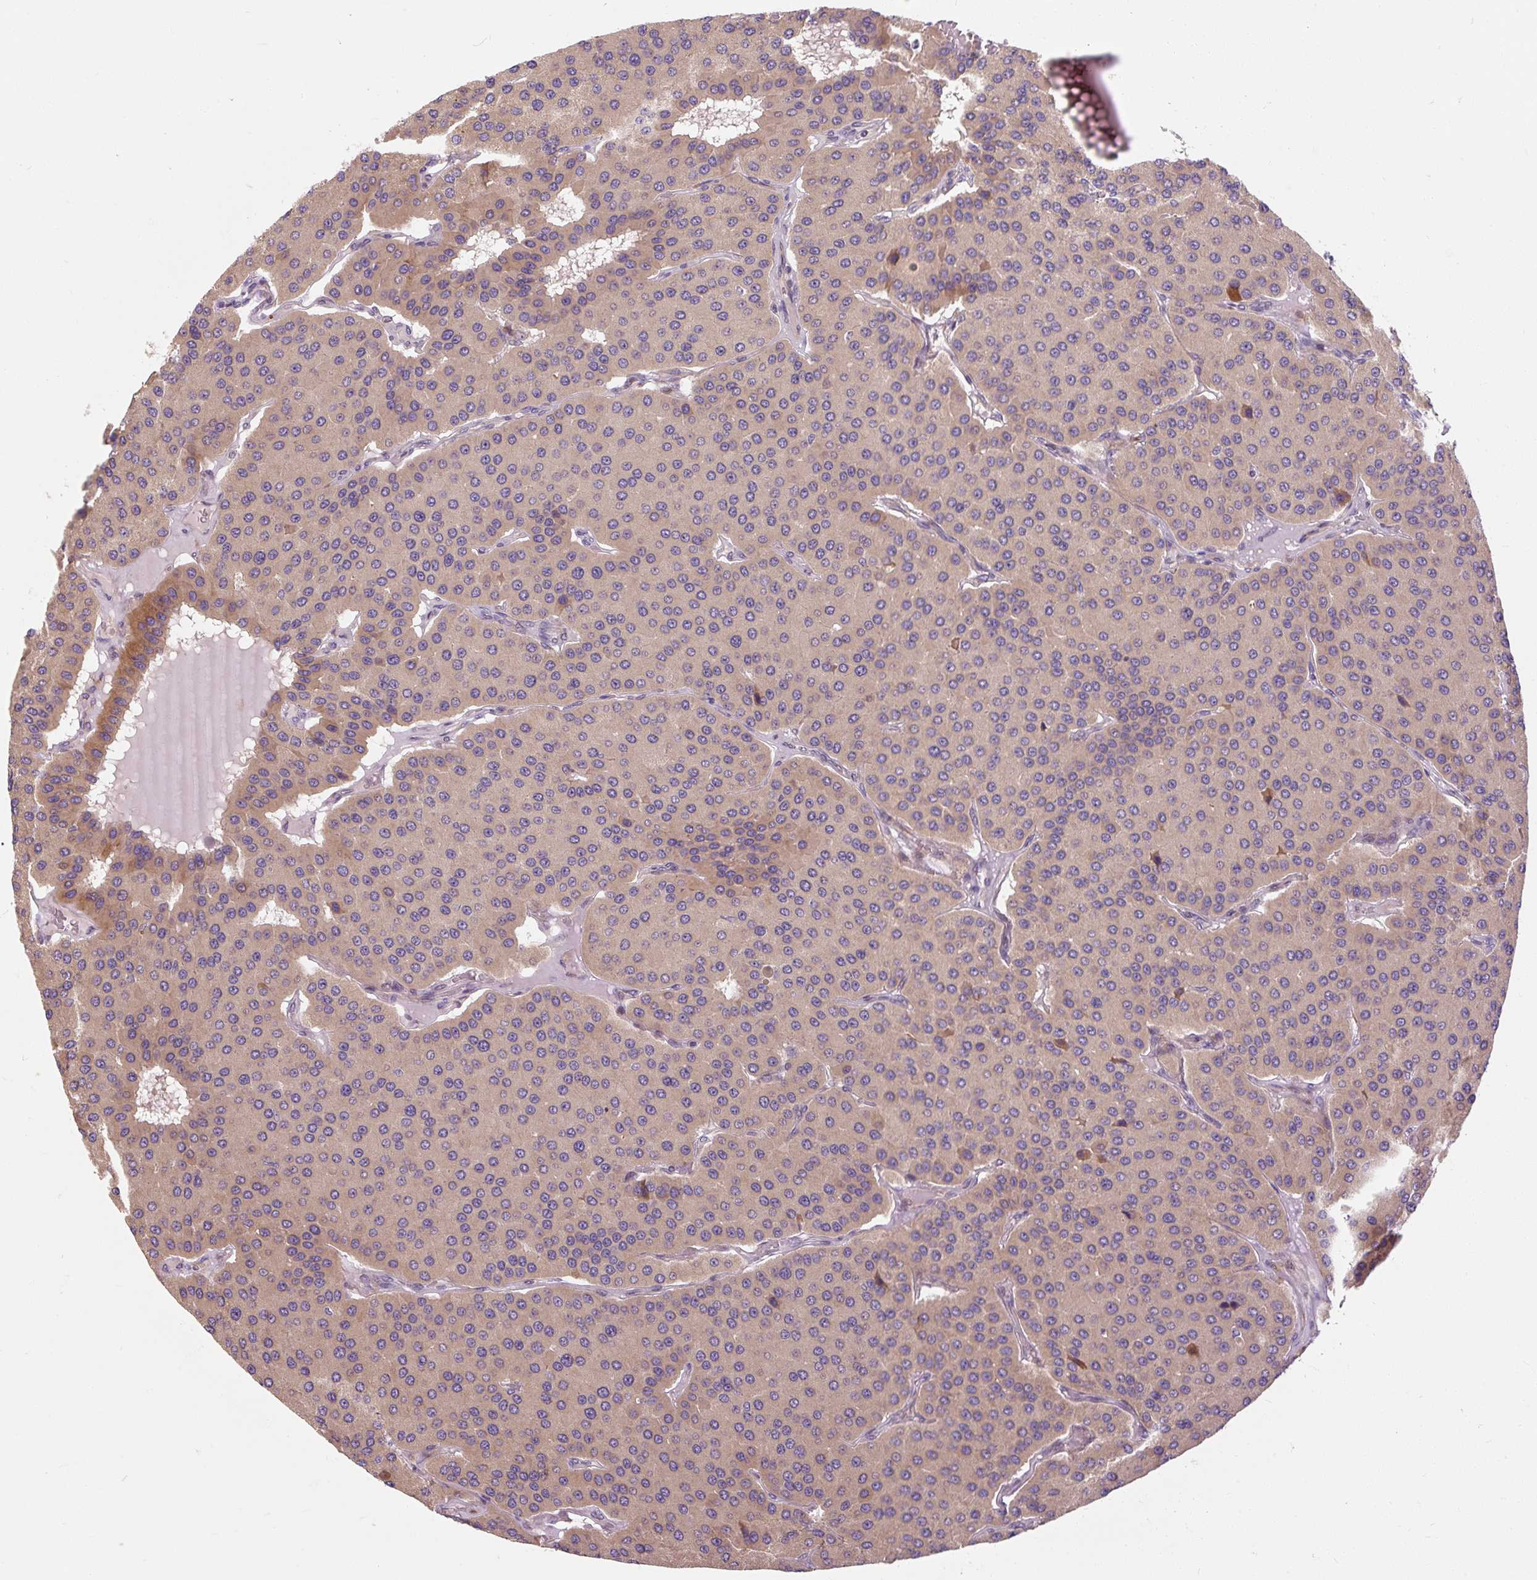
{"staining": {"intensity": "weak", "quantity": "<25%", "location": "cytoplasmic/membranous"}, "tissue": "parathyroid gland", "cell_type": "Glandular cells", "image_type": "normal", "snomed": [{"axis": "morphology", "description": "Normal tissue, NOS"}, {"axis": "morphology", "description": "Adenoma, NOS"}, {"axis": "topography", "description": "Parathyroid gland"}], "caption": "Glandular cells show no significant expression in benign parathyroid gland.", "gene": "PRSS48", "patient": {"sex": "female", "age": 86}}